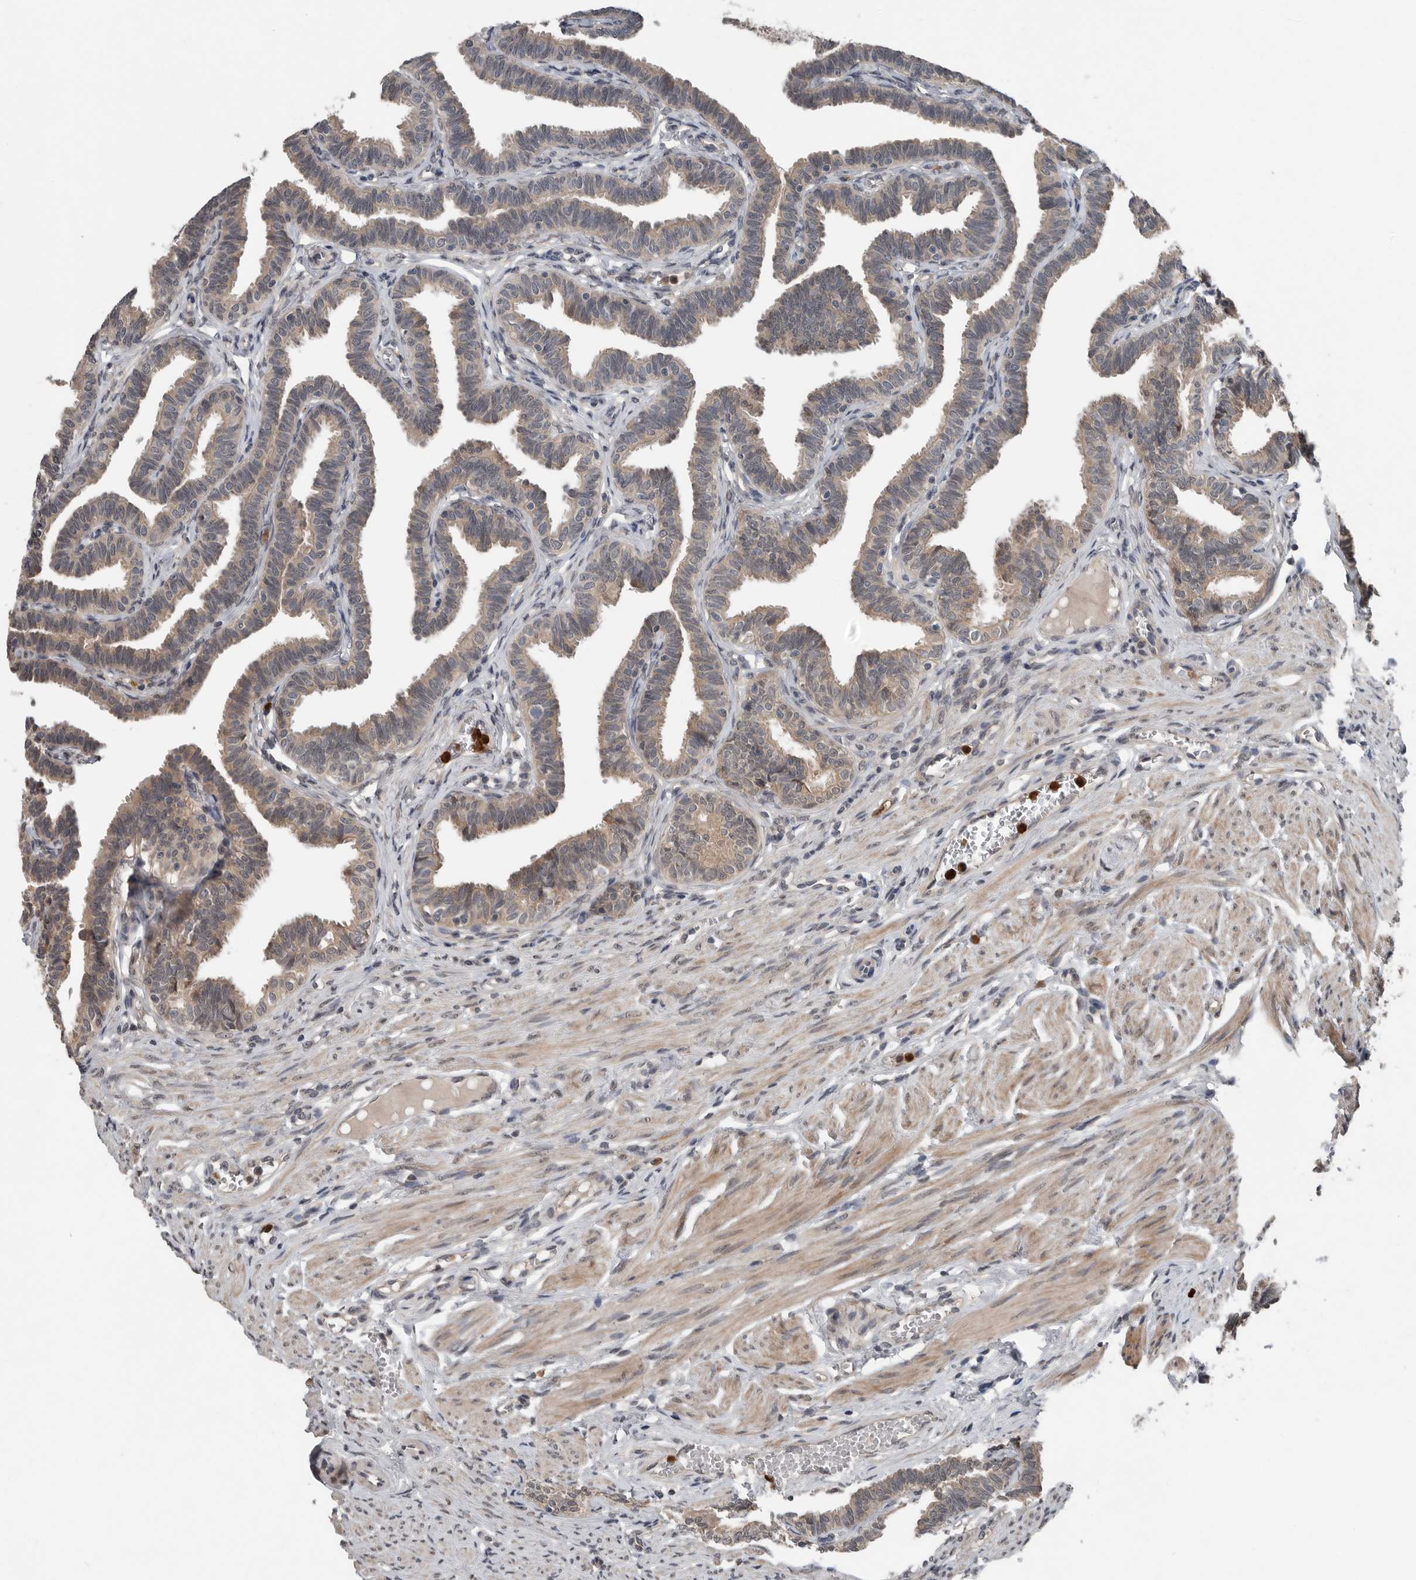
{"staining": {"intensity": "moderate", "quantity": ">75%", "location": "cytoplasmic/membranous"}, "tissue": "fallopian tube", "cell_type": "Glandular cells", "image_type": "normal", "snomed": [{"axis": "morphology", "description": "Normal tissue, NOS"}, {"axis": "topography", "description": "Fallopian tube"}, {"axis": "topography", "description": "Ovary"}], "caption": "Protein staining exhibits moderate cytoplasmic/membranous positivity in about >75% of glandular cells in benign fallopian tube.", "gene": "SCP2", "patient": {"sex": "female", "age": 23}}